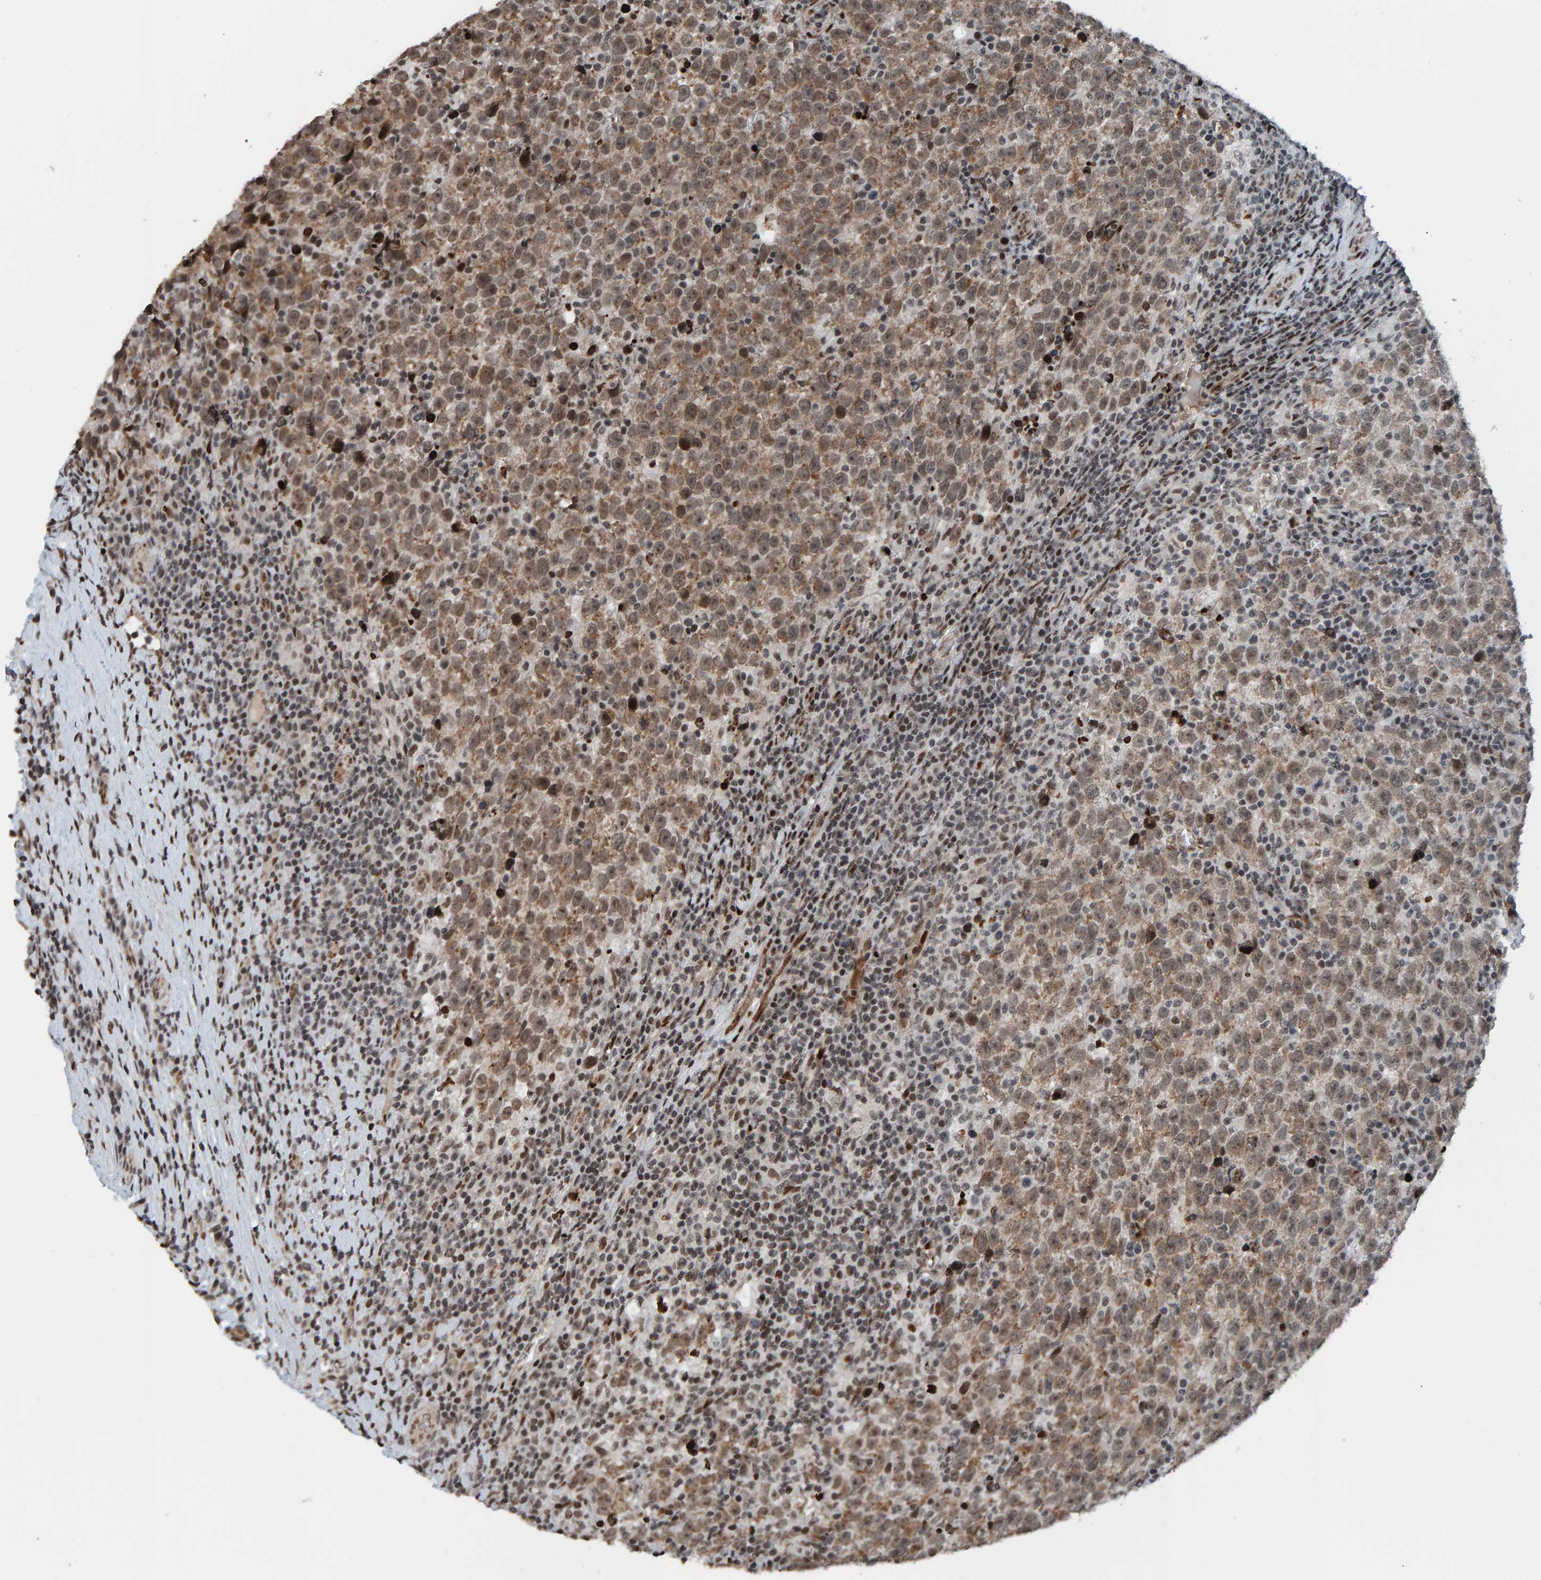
{"staining": {"intensity": "weak", "quantity": ">75%", "location": "cytoplasmic/membranous,nuclear"}, "tissue": "testis cancer", "cell_type": "Tumor cells", "image_type": "cancer", "snomed": [{"axis": "morphology", "description": "Normal tissue, NOS"}, {"axis": "morphology", "description": "Seminoma, NOS"}, {"axis": "topography", "description": "Testis"}], "caption": "Weak cytoplasmic/membranous and nuclear staining is identified in about >75% of tumor cells in testis cancer (seminoma).", "gene": "ZNF366", "patient": {"sex": "male", "age": 43}}